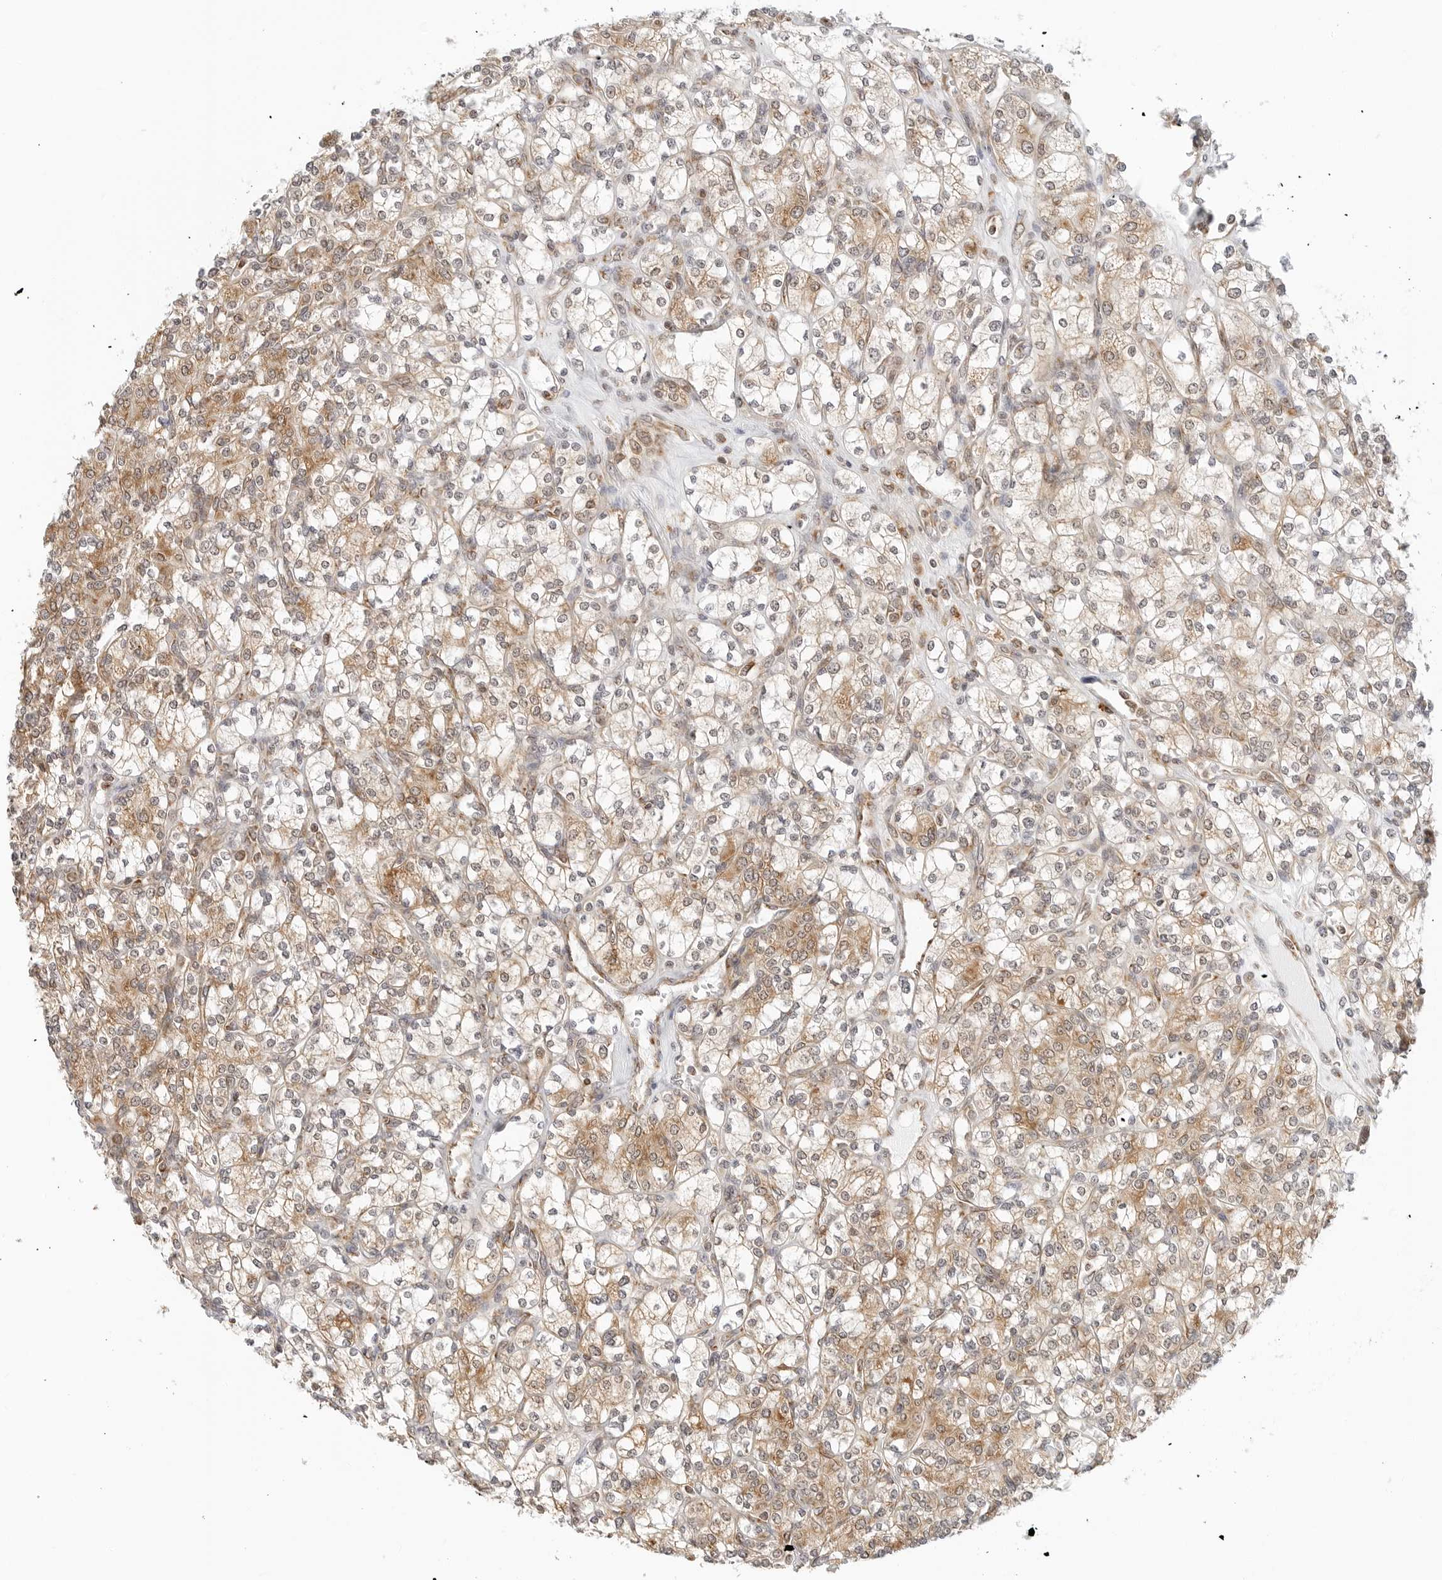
{"staining": {"intensity": "moderate", "quantity": ">75%", "location": "cytoplasmic/membranous"}, "tissue": "renal cancer", "cell_type": "Tumor cells", "image_type": "cancer", "snomed": [{"axis": "morphology", "description": "Adenocarcinoma, NOS"}, {"axis": "topography", "description": "Kidney"}], "caption": "Approximately >75% of tumor cells in renal cancer show moderate cytoplasmic/membranous protein staining as visualized by brown immunohistochemical staining.", "gene": "POLR3GL", "patient": {"sex": "male", "age": 77}}